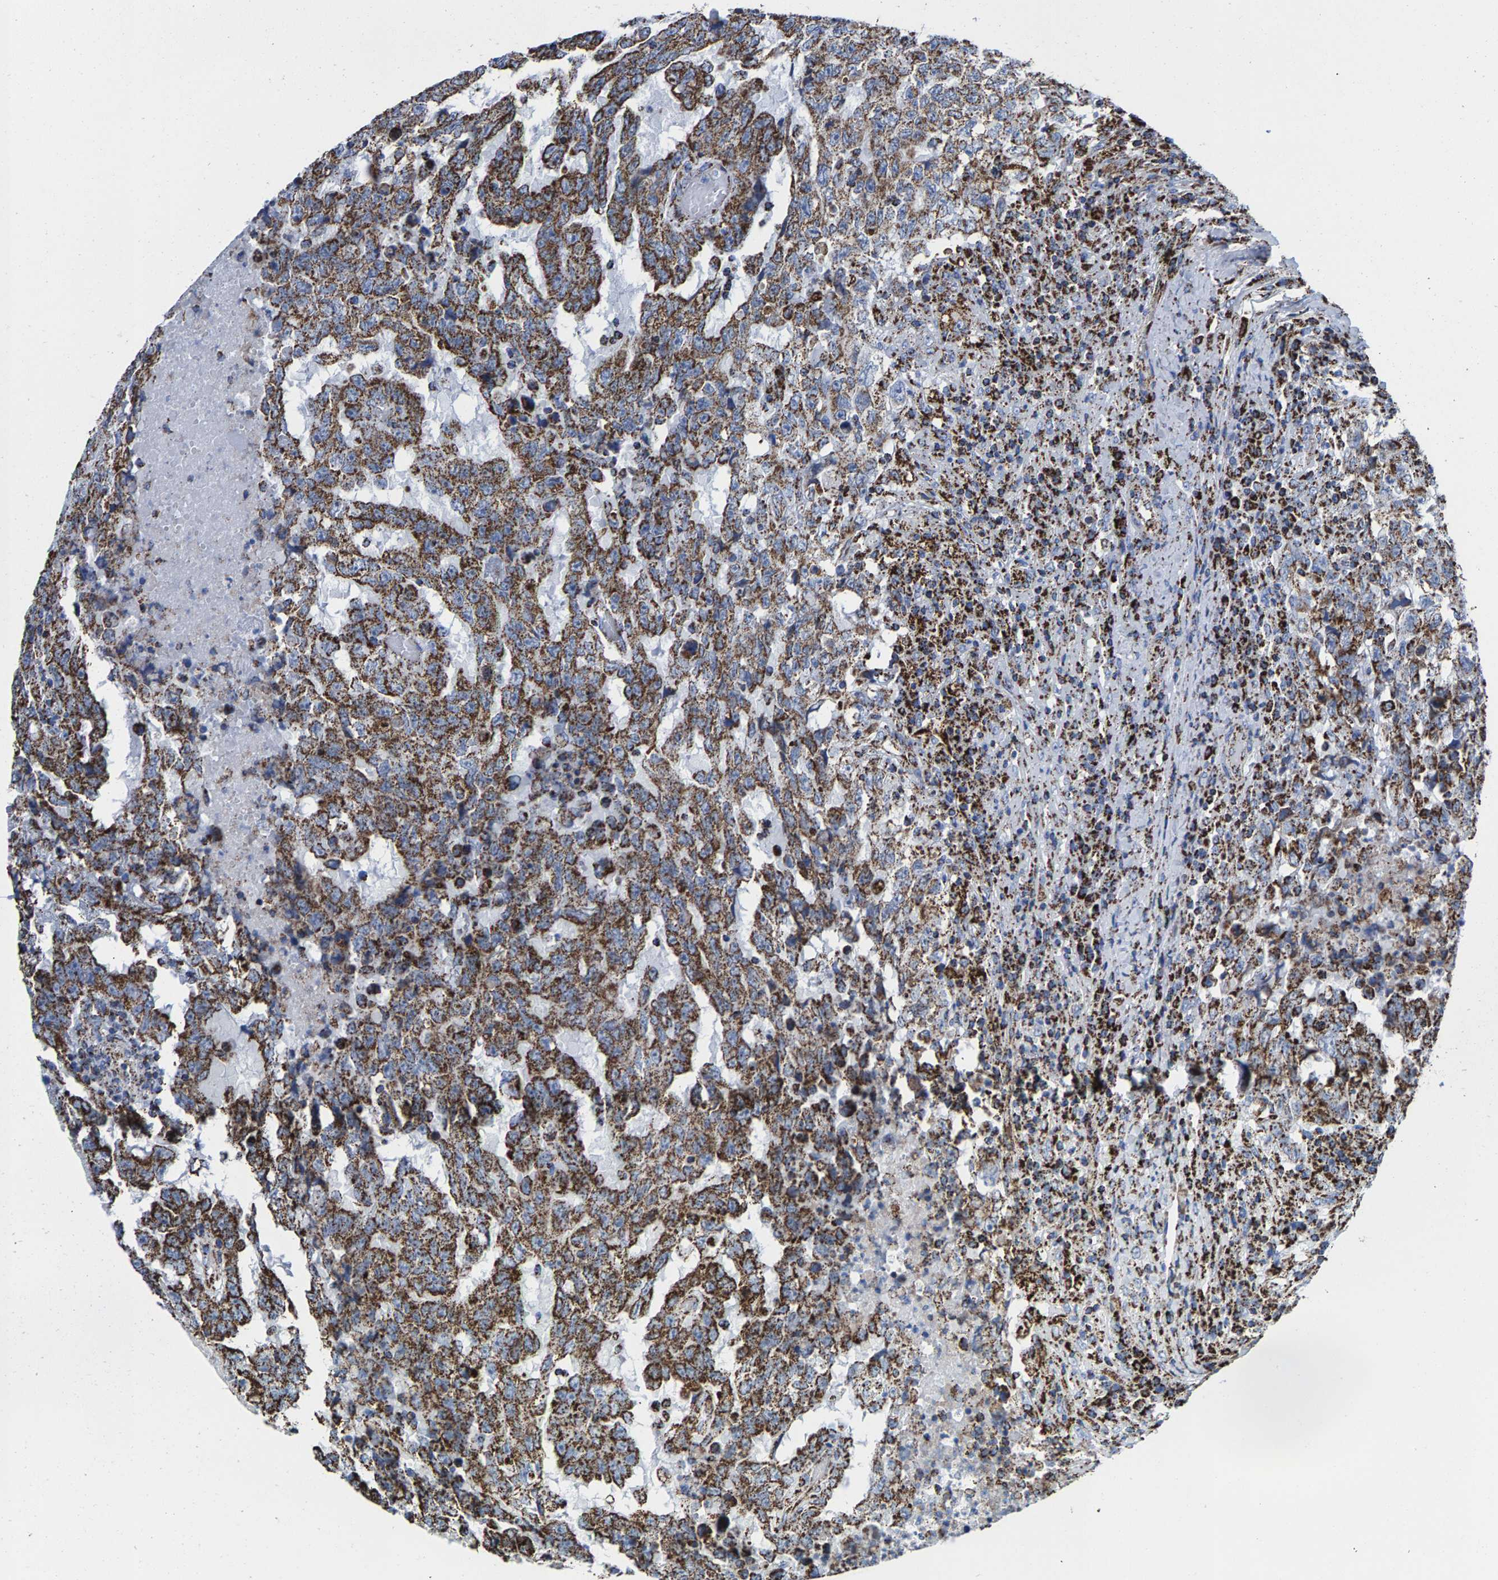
{"staining": {"intensity": "moderate", "quantity": ">75%", "location": "cytoplasmic/membranous"}, "tissue": "testis cancer", "cell_type": "Tumor cells", "image_type": "cancer", "snomed": [{"axis": "morphology", "description": "Necrosis, NOS"}, {"axis": "morphology", "description": "Carcinoma, Embryonal, NOS"}, {"axis": "topography", "description": "Testis"}], "caption": "Tumor cells exhibit medium levels of moderate cytoplasmic/membranous positivity in approximately >75% of cells in human testis cancer (embryonal carcinoma). (DAB (3,3'-diaminobenzidine) IHC, brown staining for protein, blue staining for nuclei).", "gene": "ECHS1", "patient": {"sex": "male", "age": 19}}